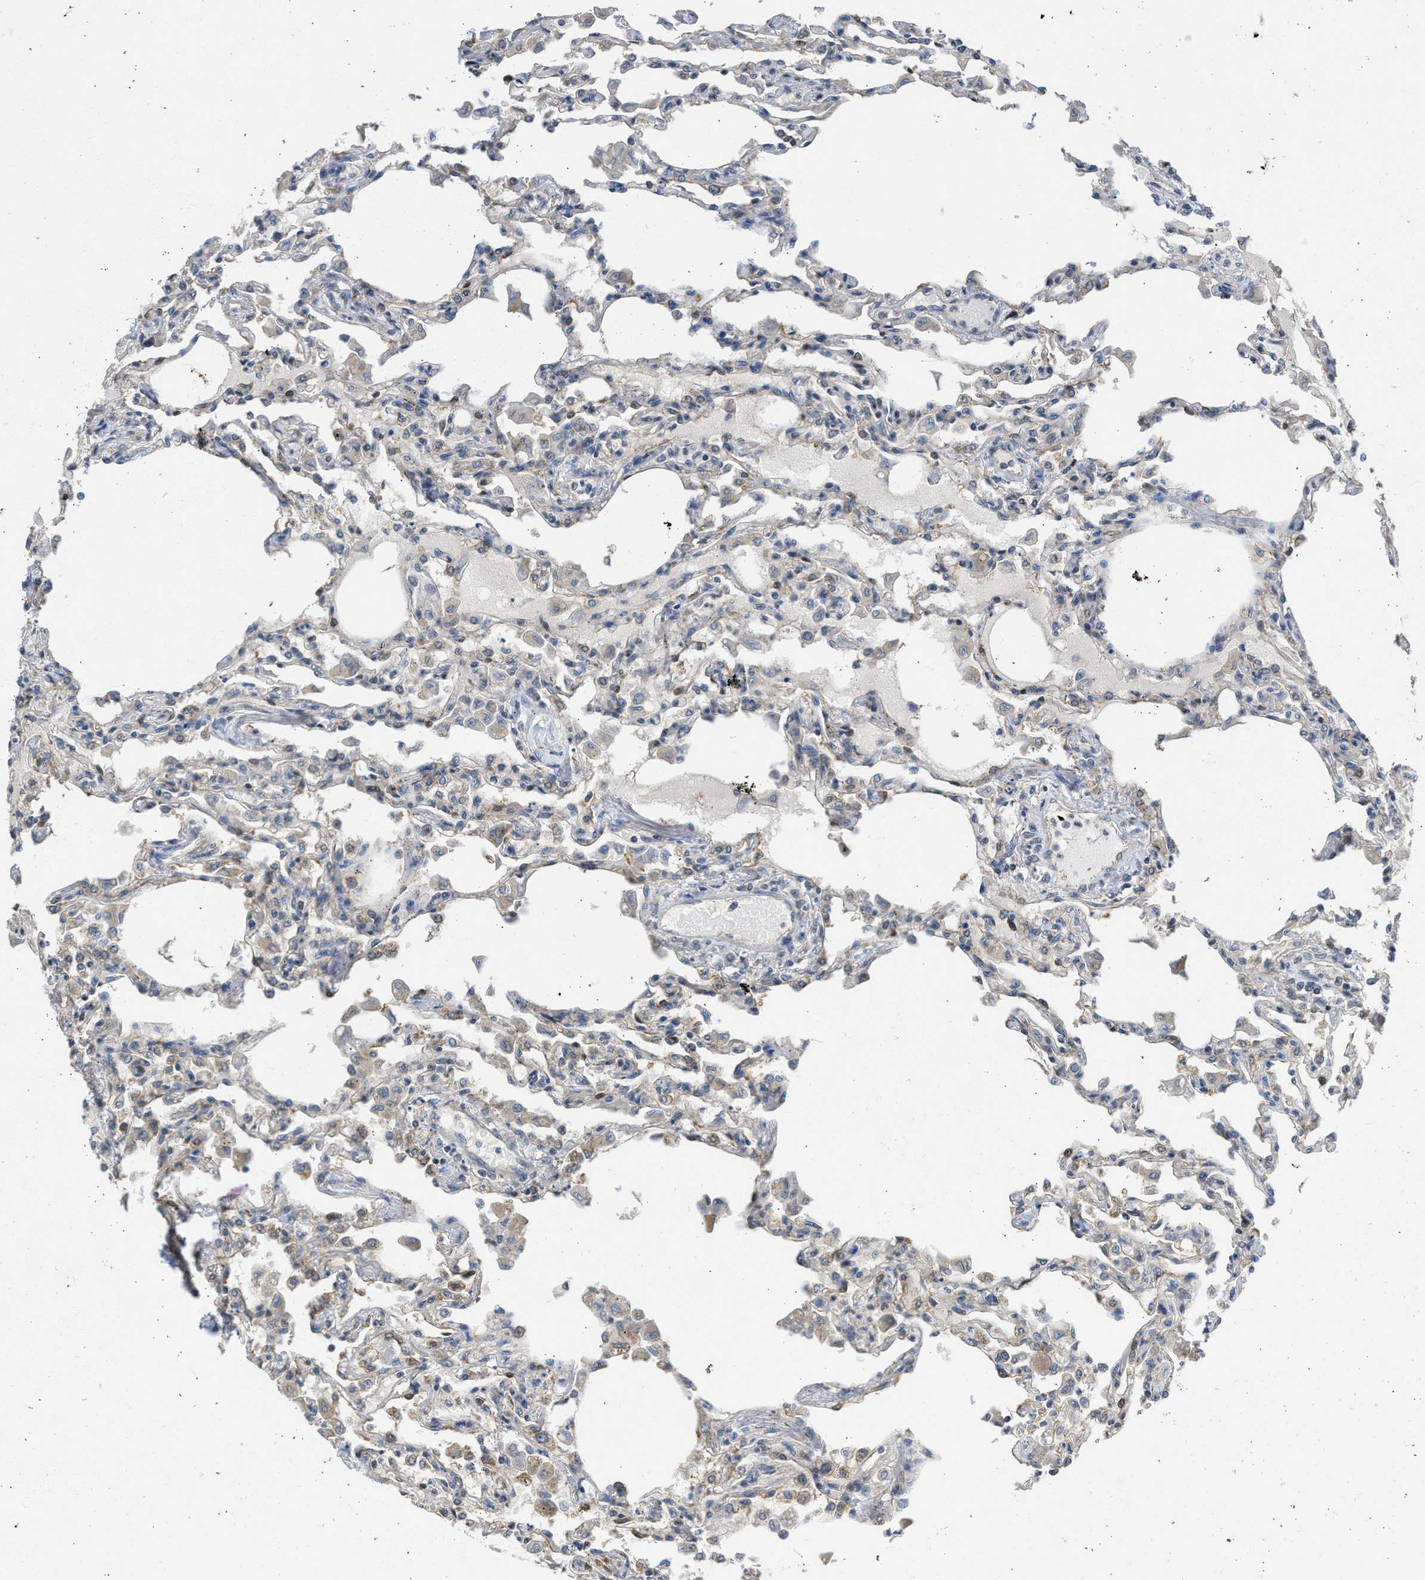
{"staining": {"intensity": "negative", "quantity": "none", "location": "none"}, "tissue": "lung", "cell_type": "Alveolar cells", "image_type": "normal", "snomed": [{"axis": "morphology", "description": "Normal tissue, NOS"}, {"axis": "topography", "description": "Bronchus"}, {"axis": "topography", "description": "Lung"}], "caption": "This image is of benign lung stained with immunohistochemistry to label a protein in brown with the nuclei are counter-stained blue. There is no expression in alveolar cells. (DAB (3,3'-diaminobenzidine) immunohistochemistry (IHC), high magnification).", "gene": "CYP1A1", "patient": {"sex": "female", "age": 49}}